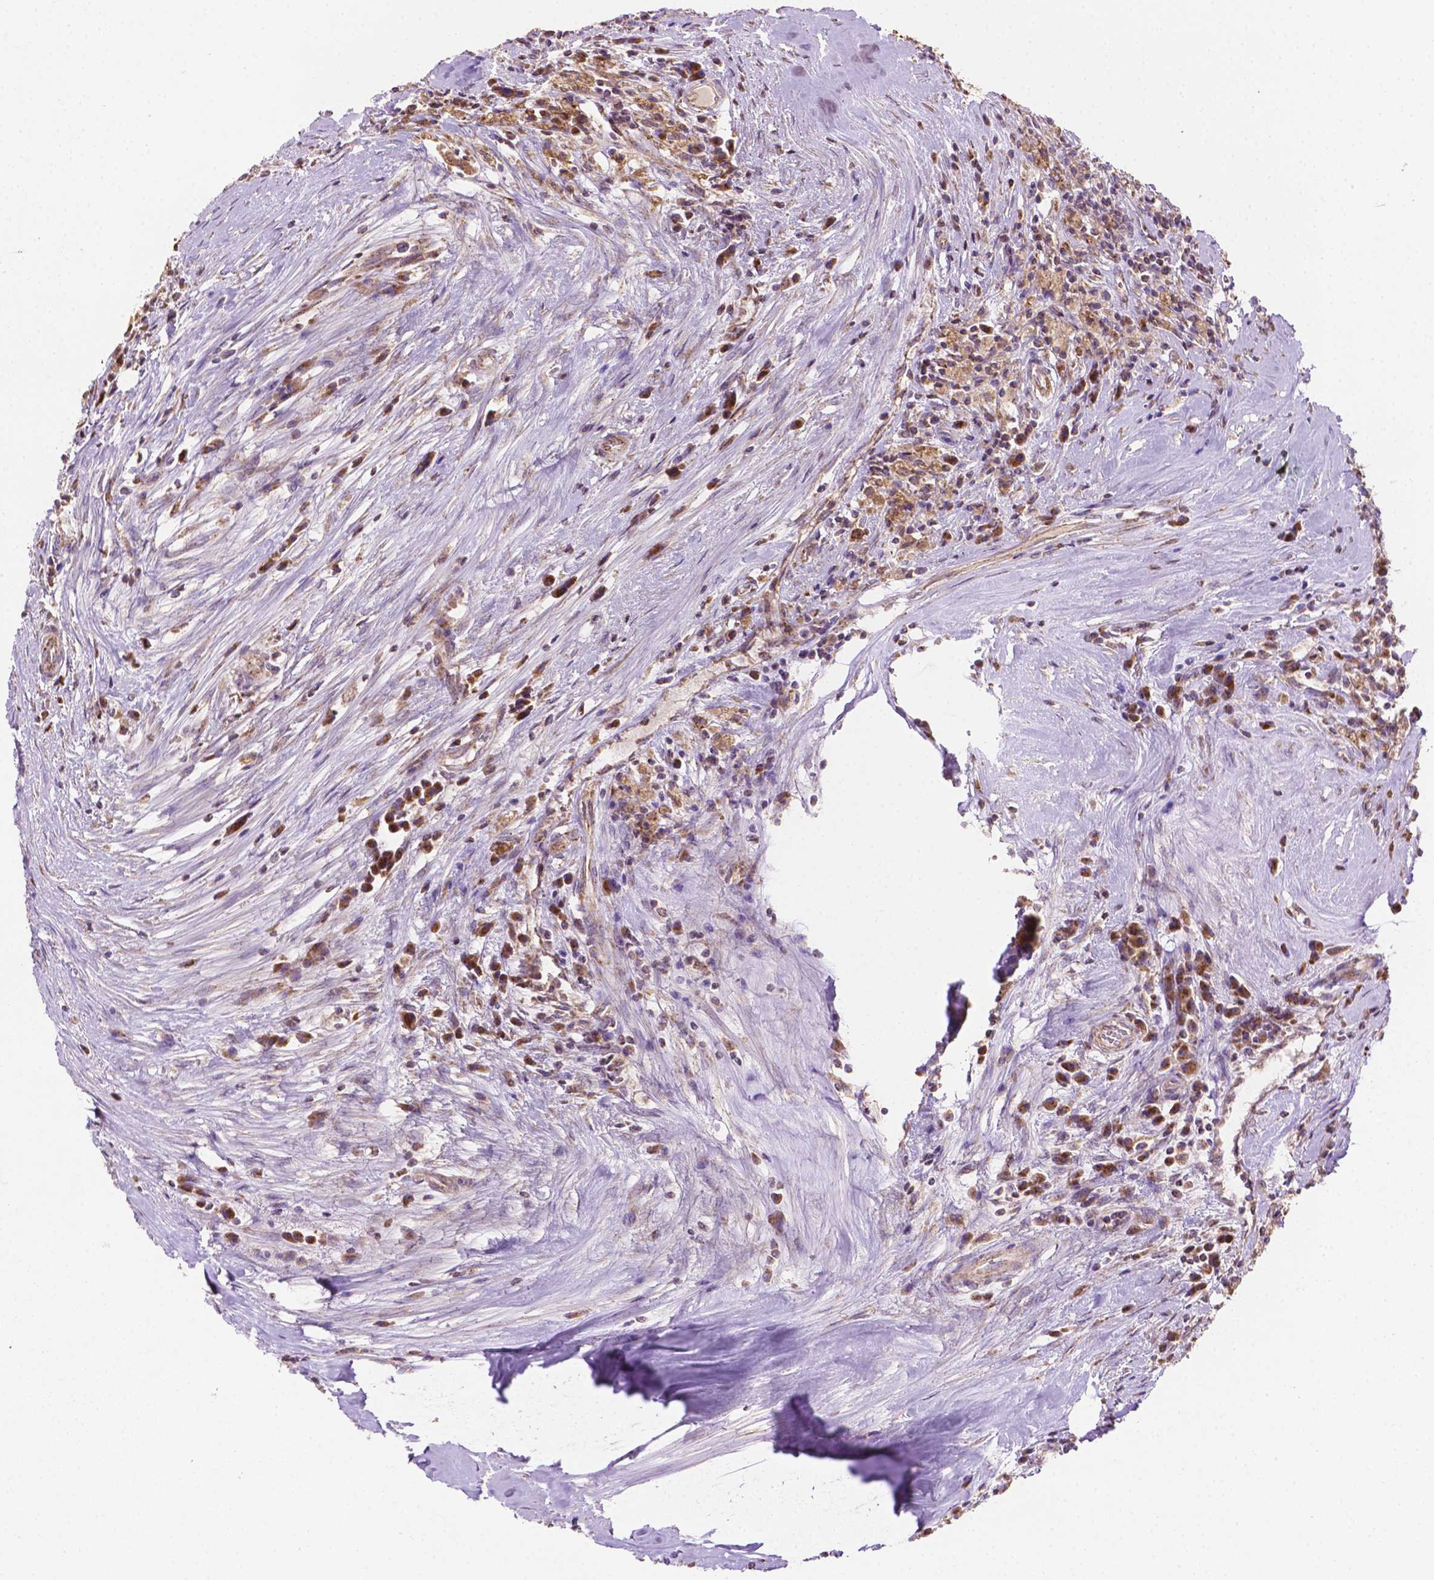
{"staining": {"intensity": "strong", "quantity": ">75%", "location": "cytoplasmic/membranous"}, "tissue": "testis cancer", "cell_type": "Tumor cells", "image_type": "cancer", "snomed": [{"axis": "morphology", "description": "Carcinoma, Embryonal, NOS"}, {"axis": "topography", "description": "Testis"}], "caption": "Strong cytoplasmic/membranous staining for a protein is appreciated in approximately >75% of tumor cells of testis cancer (embryonal carcinoma) using IHC.", "gene": "ILVBL", "patient": {"sex": "male", "age": 37}}